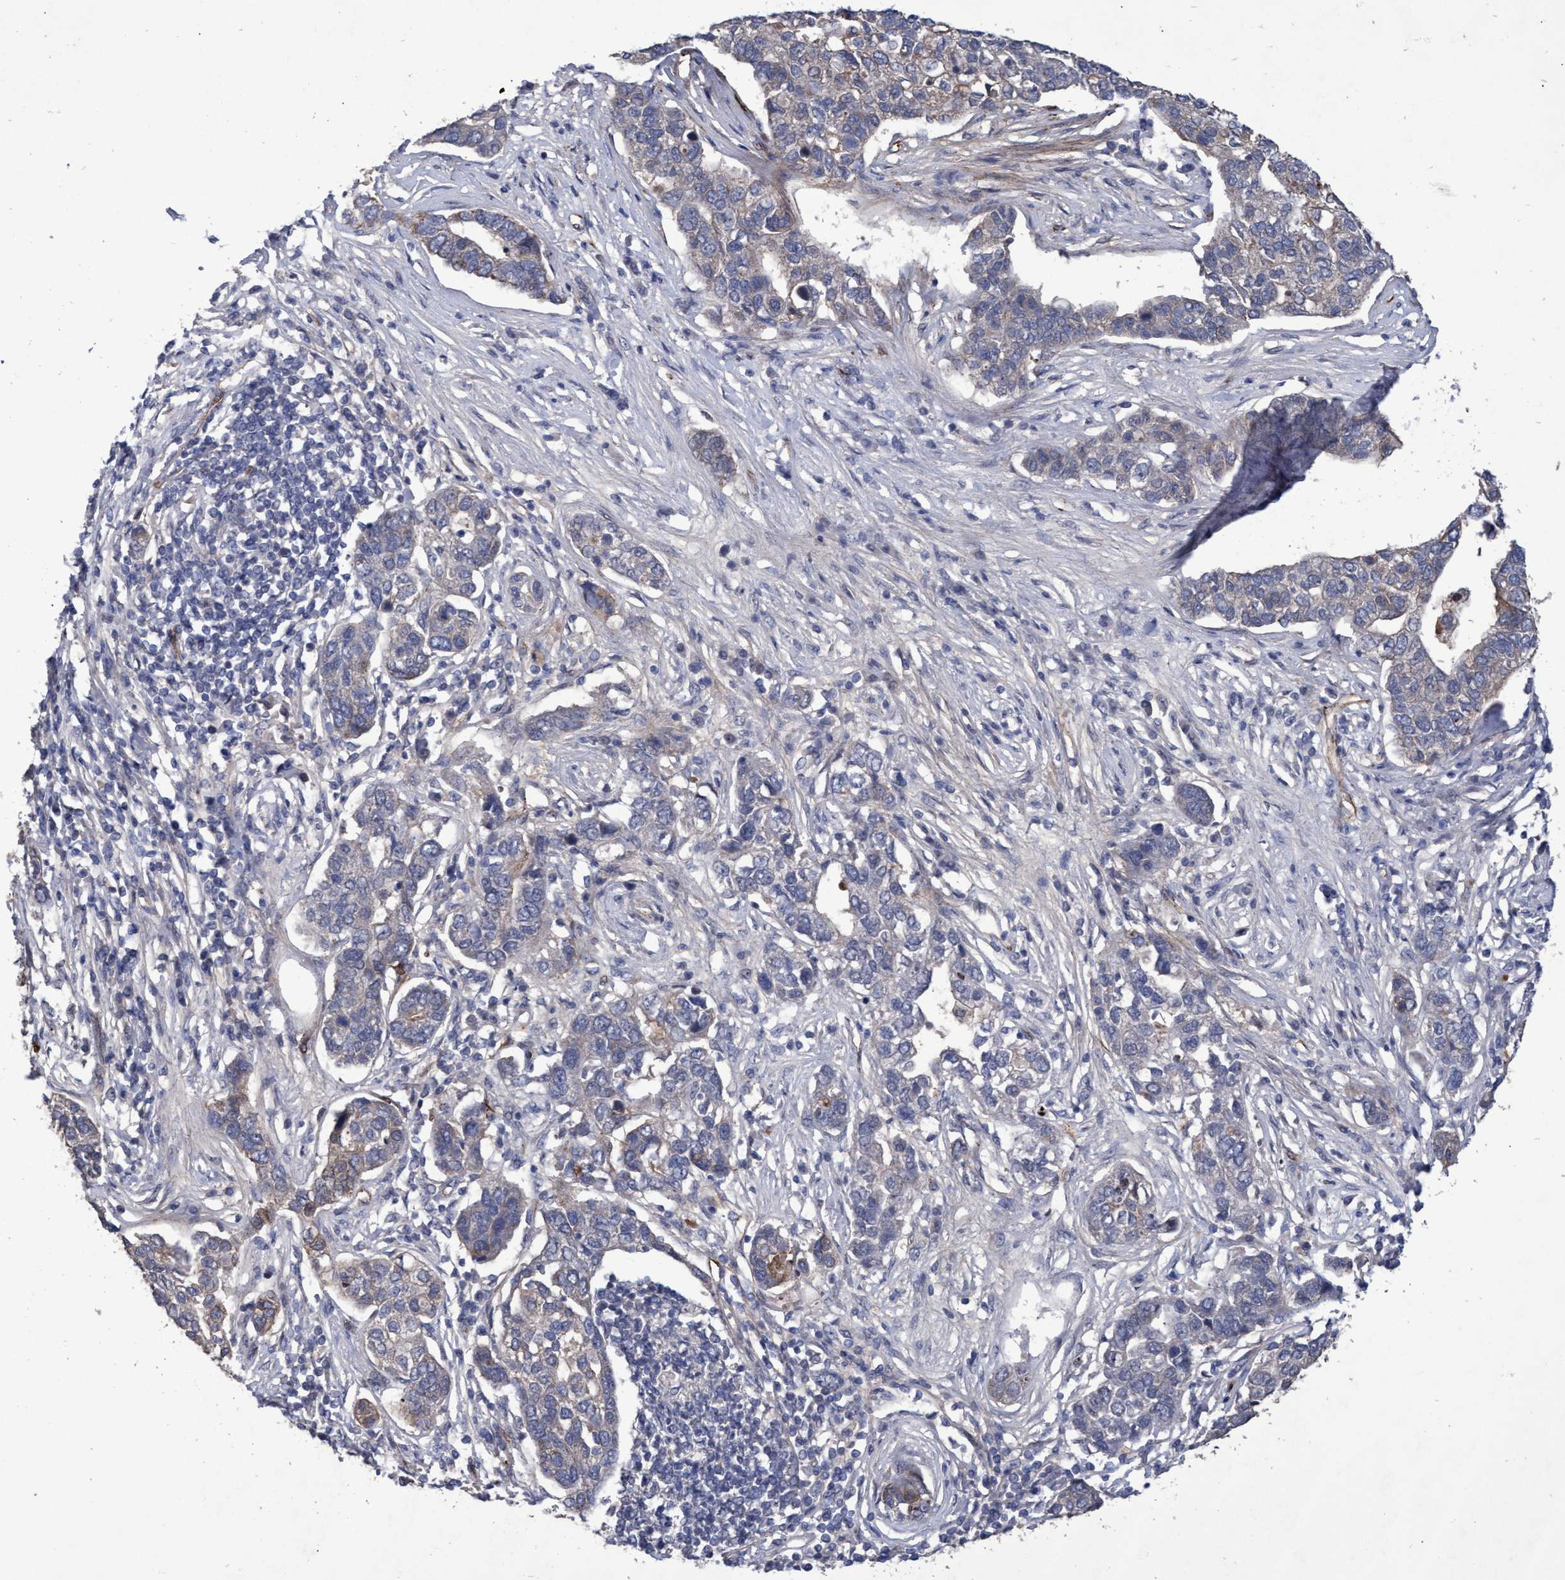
{"staining": {"intensity": "weak", "quantity": "<25%", "location": "cytoplasmic/membranous"}, "tissue": "pancreatic cancer", "cell_type": "Tumor cells", "image_type": "cancer", "snomed": [{"axis": "morphology", "description": "Adenocarcinoma, NOS"}, {"axis": "topography", "description": "Pancreas"}], "caption": "Human adenocarcinoma (pancreatic) stained for a protein using immunohistochemistry (IHC) reveals no positivity in tumor cells.", "gene": "ZNF750", "patient": {"sex": "female", "age": 61}}